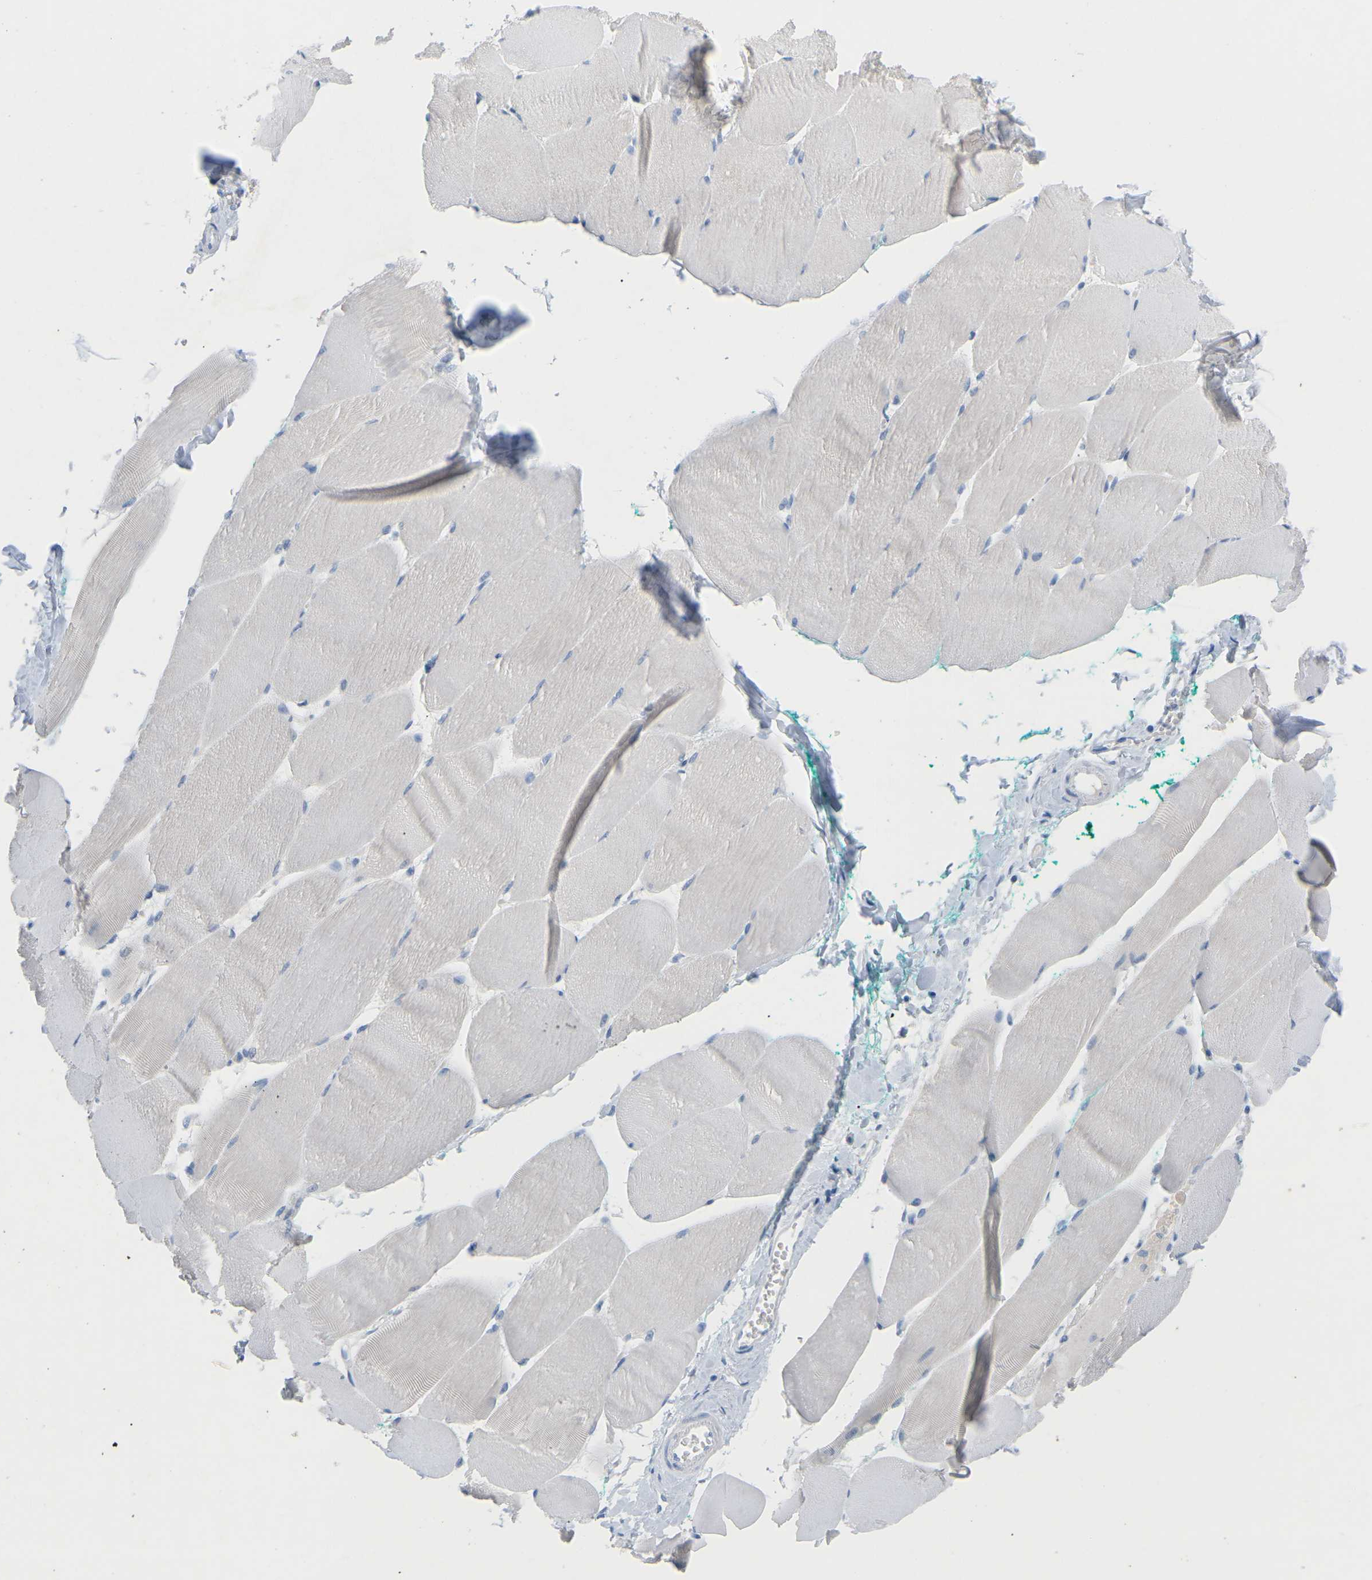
{"staining": {"intensity": "negative", "quantity": "none", "location": "none"}, "tissue": "skeletal muscle", "cell_type": "Myocytes", "image_type": "normal", "snomed": [{"axis": "morphology", "description": "Normal tissue, NOS"}, {"axis": "morphology", "description": "Squamous cell carcinoma, NOS"}, {"axis": "topography", "description": "Skeletal muscle"}], "caption": "The immunohistochemistry (IHC) photomicrograph has no significant positivity in myocytes of skeletal muscle.", "gene": "HBG2", "patient": {"sex": "male", "age": 51}}